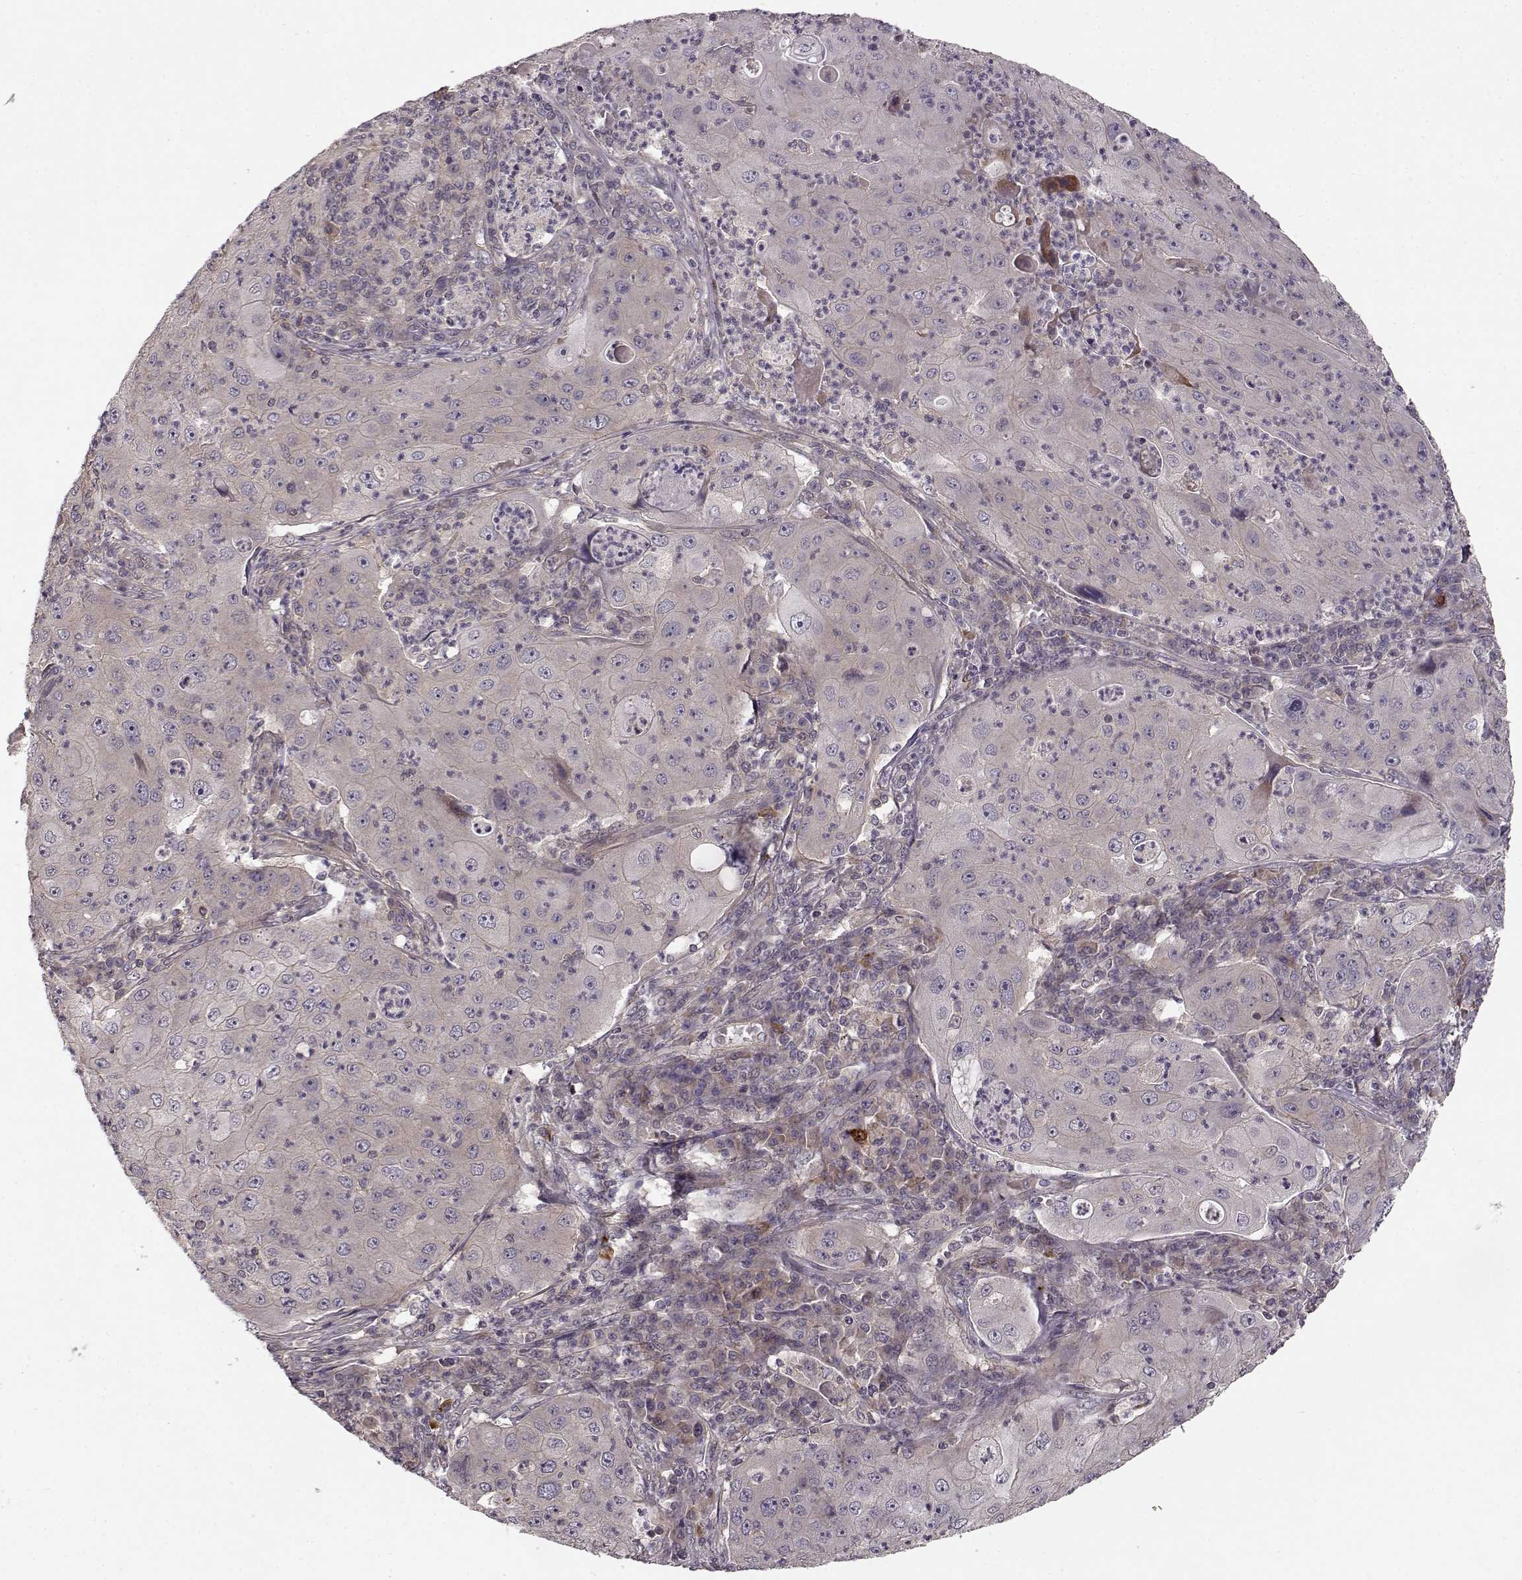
{"staining": {"intensity": "negative", "quantity": "none", "location": "none"}, "tissue": "lung cancer", "cell_type": "Tumor cells", "image_type": "cancer", "snomed": [{"axis": "morphology", "description": "Squamous cell carcinoma, NOS"}, {"axis": "topography", "description": "Lung"}], "caption": "Lung squamous cell carcinoma was stained to show a protein in brown. There is no significant positivity in tumor cells.", "gene": "SLAIN2", "patient": {"sex": "female", "age": 59}}